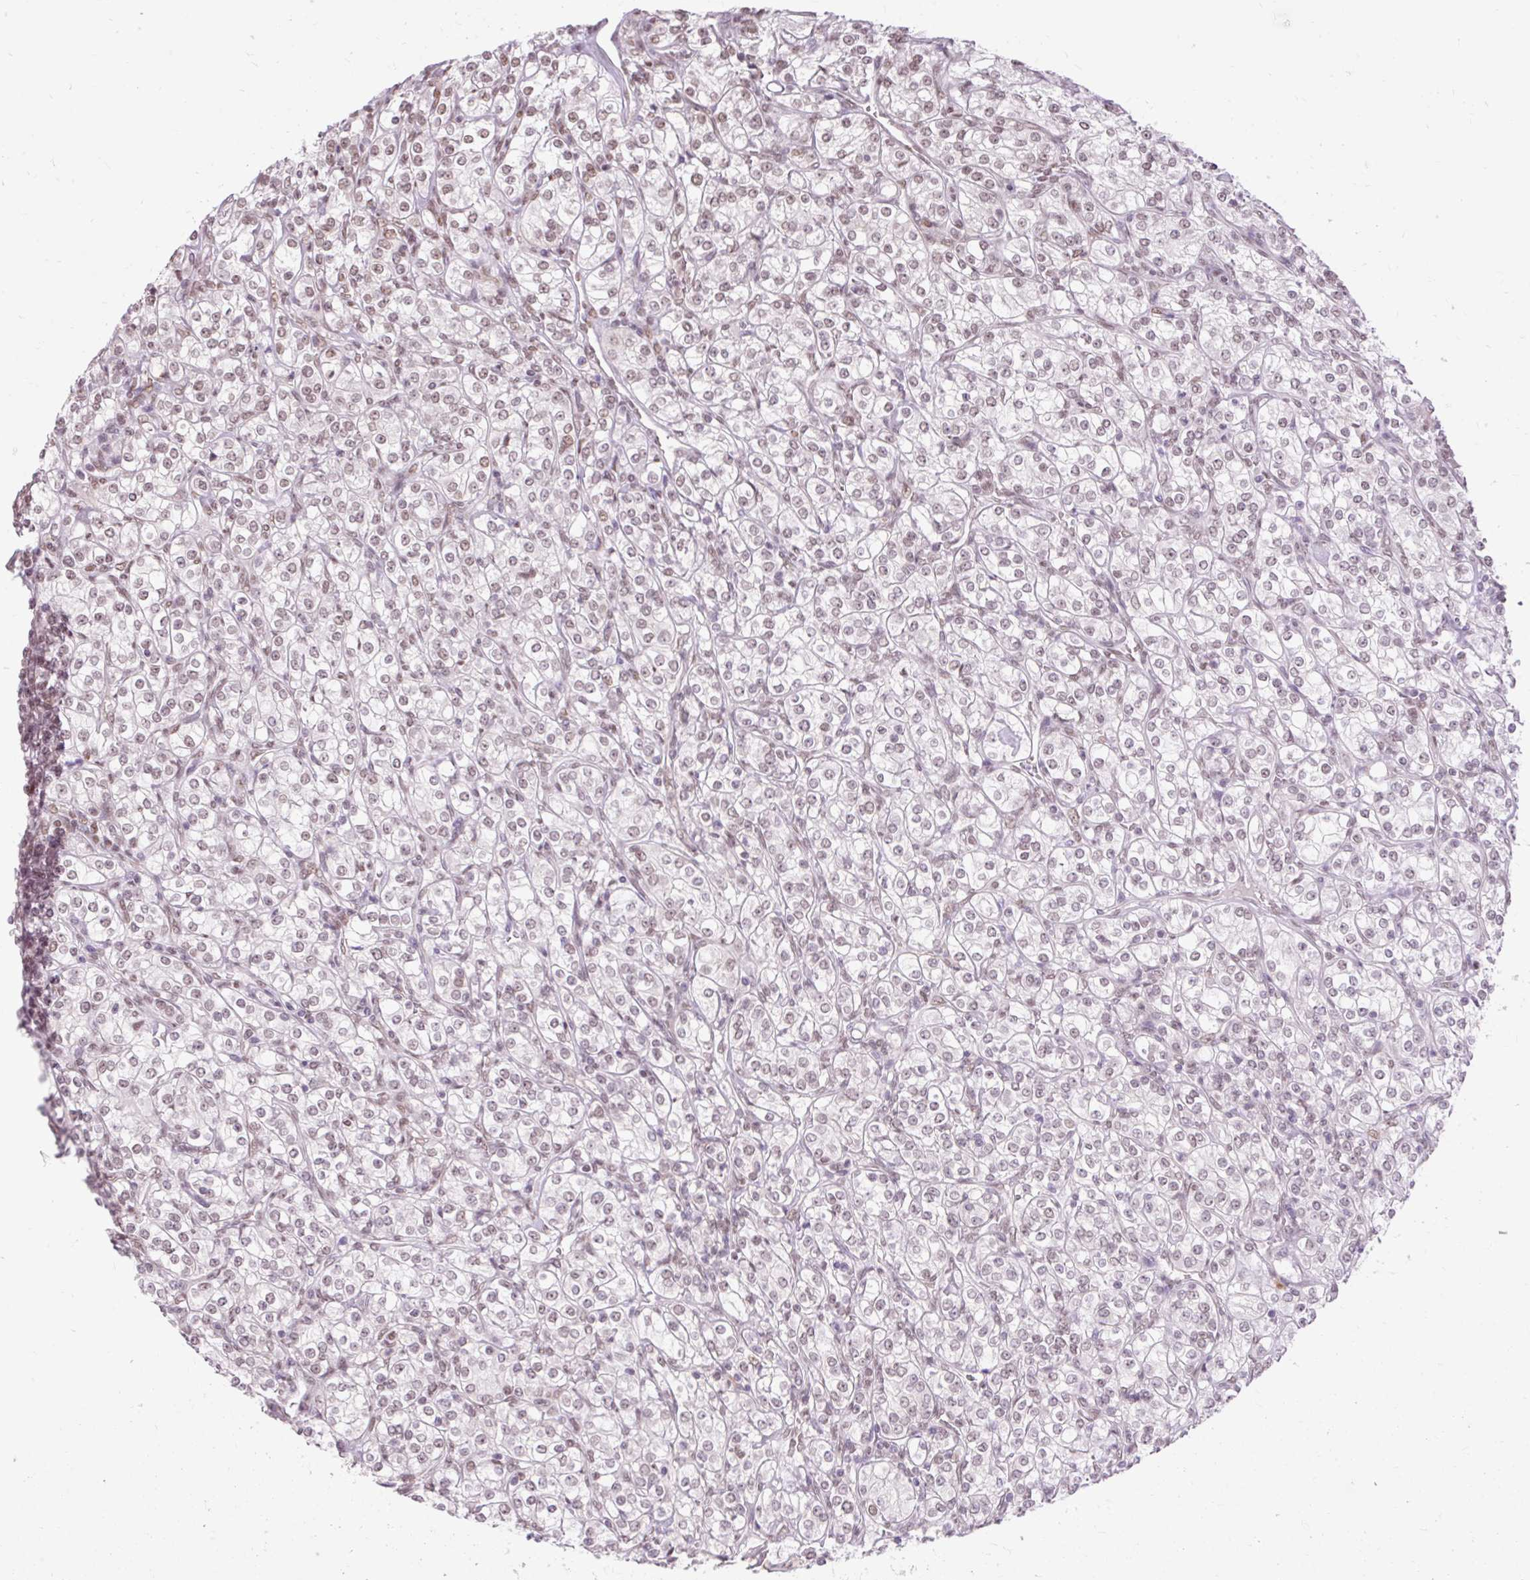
{"staining": {"intensity": "weak", "quantity": "<25%", "location": "nuclear"}, "tissue": "renal cancer", "cell_type": "Tumor cells", "image_type": "cancer", "snomed": [{"axis": "morphology", "description": "Adenocarcinoma, NOS"}, {"axis": "topography", "description": "Kidney"}], "caption": "Human renal cancer stained for a protein using immunohistochemistry shows no staining in tumor cells.", "gene": "NPIPB12", "patient": {"sex": "male", "age": 77}}